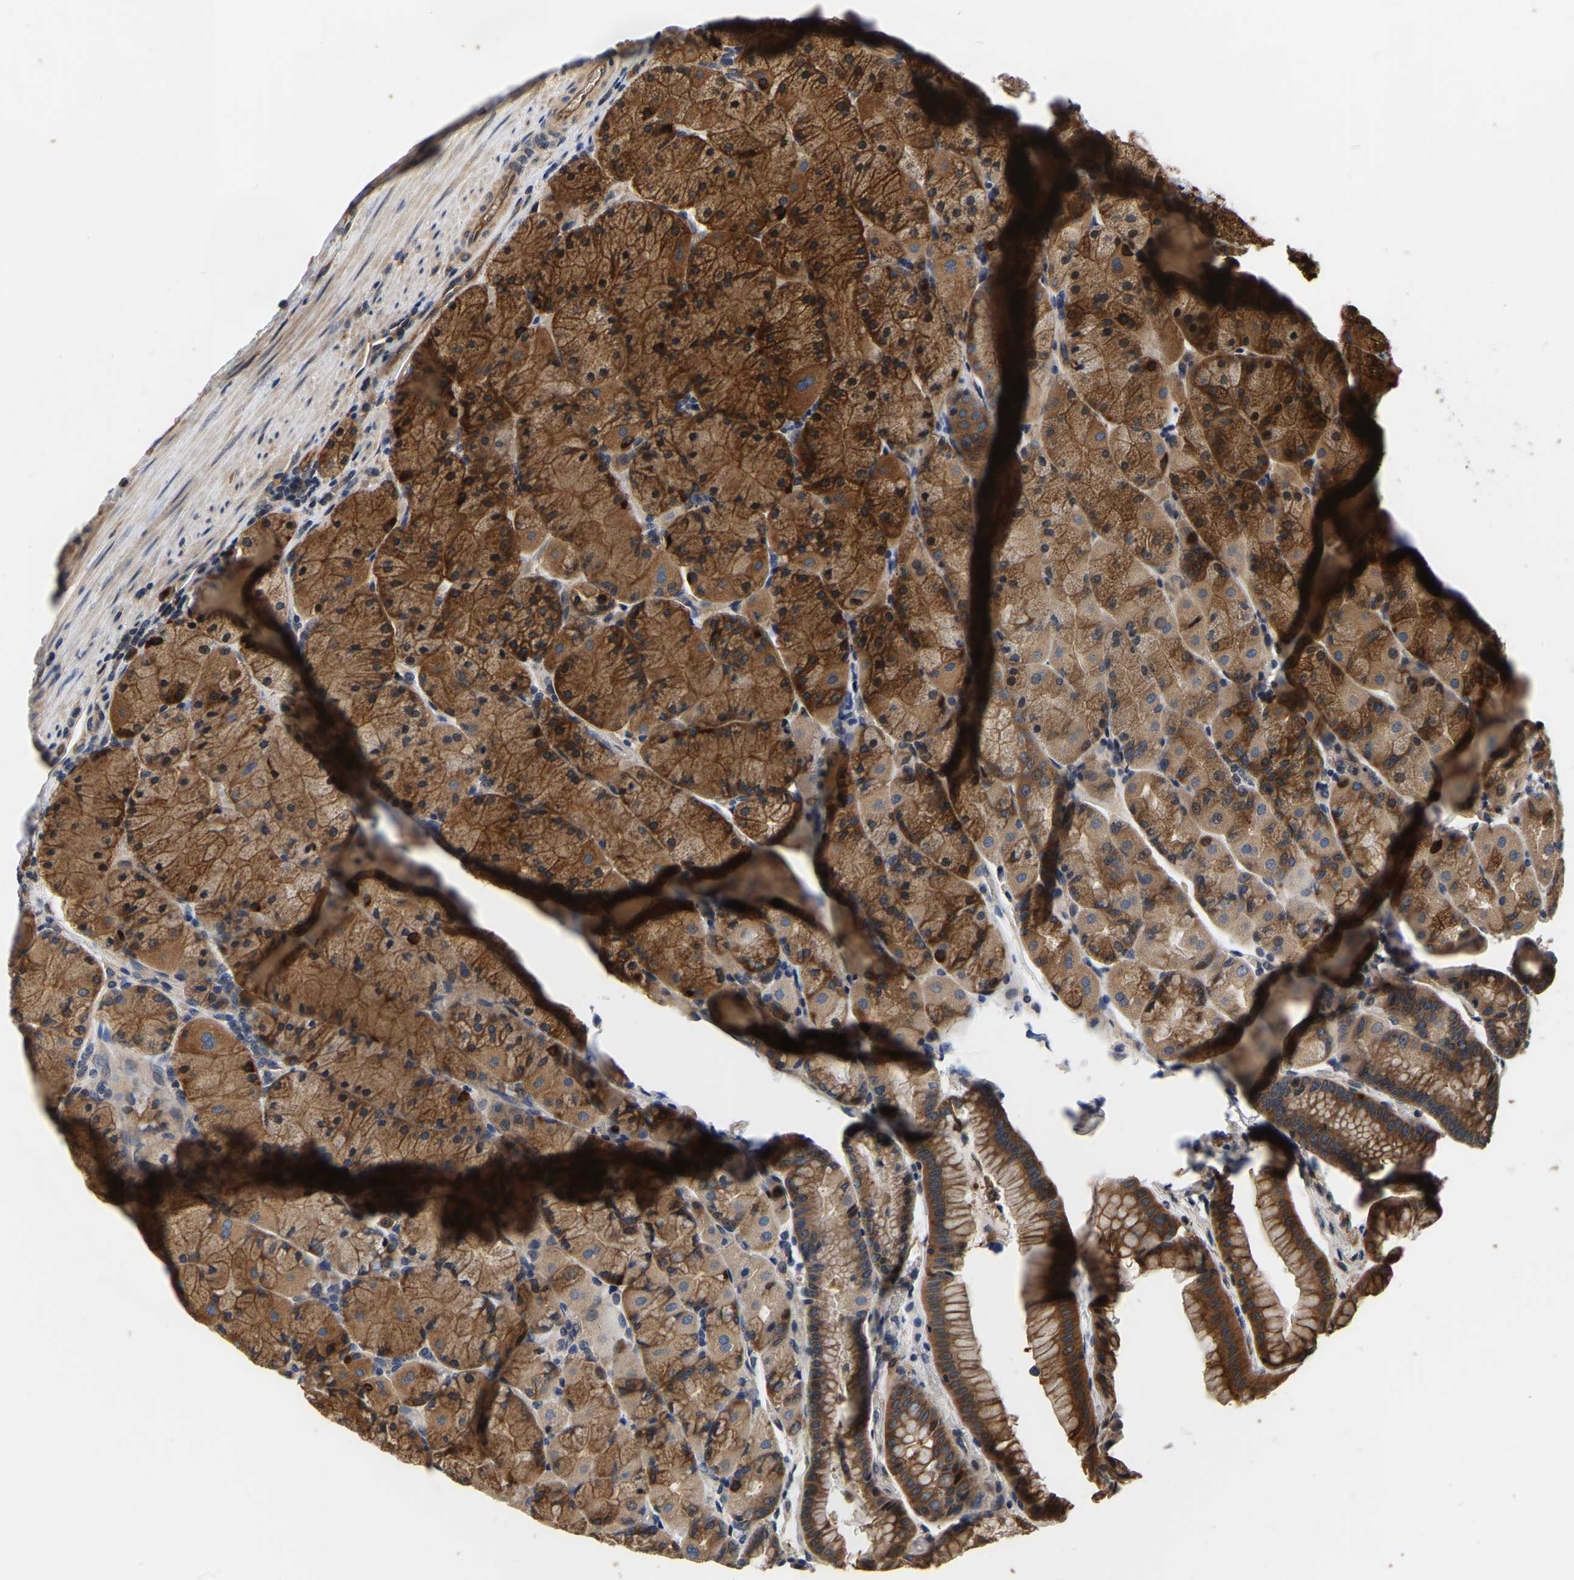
{"staining": {"intensity": "strong", "quantity": ">75%", "location": "cytoplasmic/membranous"}, "tissue": "stomach", "cell_type": "Glandular cells", "image_type": "normal", "snomed": [{"axis": "morphology", "description": "Normal tissue, NOS"}, {"axis": "morphology", "description": "Carcinoid, malignant, NOS"}, {"axis": "topography", "description": "Stomach, upper"}], "caption": "The histopathology image shows a brown stain indicating the presence of a protein in the cytoplasmic/membranous of glandular cells in stomach.", "gene": "GARS1", "patient": {"sex": "male", "age": 39}}